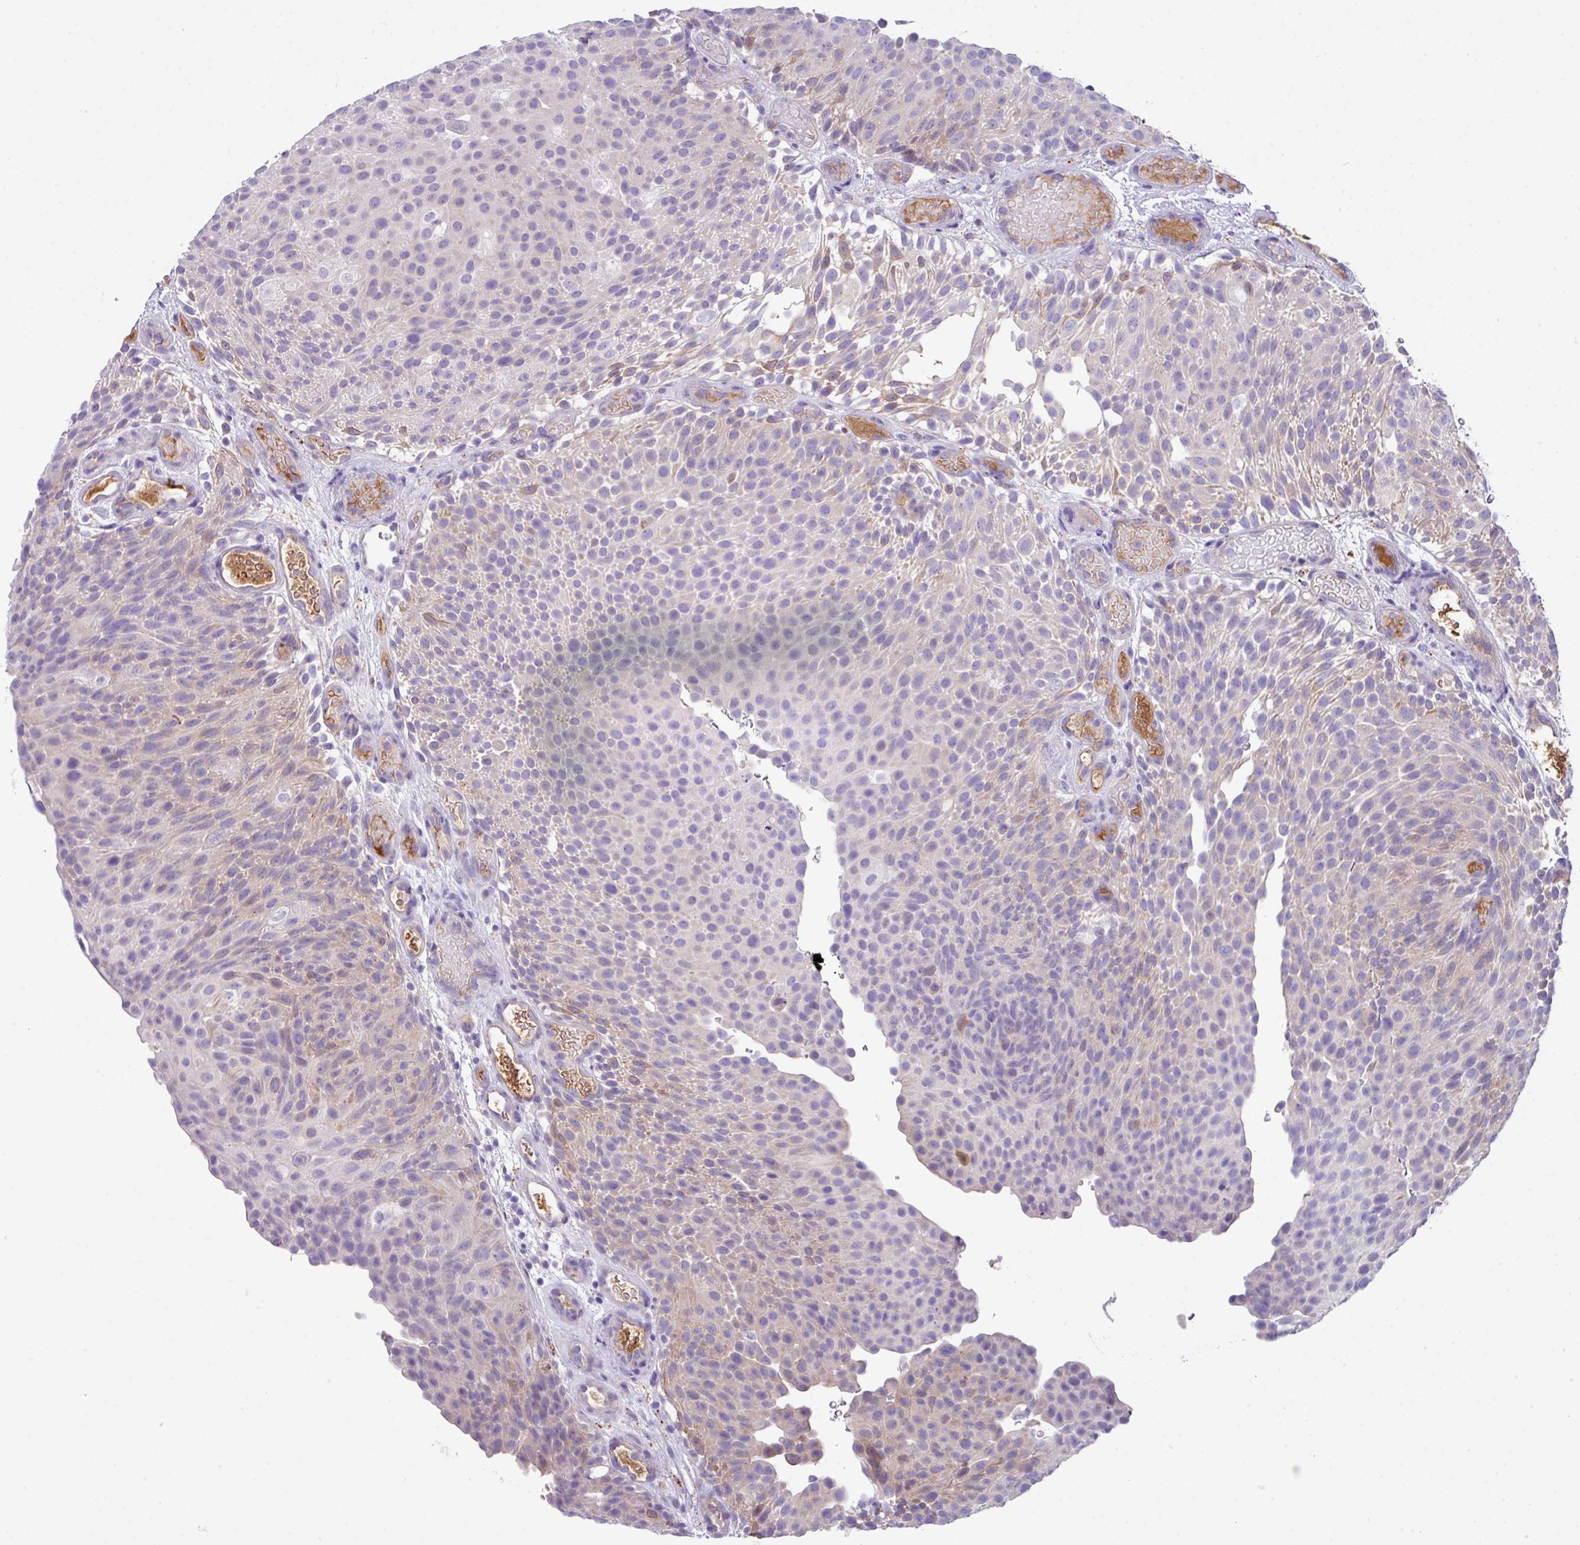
{"staining": {"intensity": "weak", "quantity": "<25%", "location": "cytoplasmic/membranous"}, "tissue": "urothelial cancer", "cell_type": "Tumor cells", "image_type": "cancer", "snomed": [{"axis": "morphology", "description": "Urothelial carcinoma, Low grade"}, {"axis": "topography", "description": "Urinary bladder"}], "caption": "A high-resolution micrograph shows IHC staining of urothelial cancer, which shows no significant expression in tumor cells.", "gene": "DNAL1", "patient": {"sex": "male", "age": 78}}